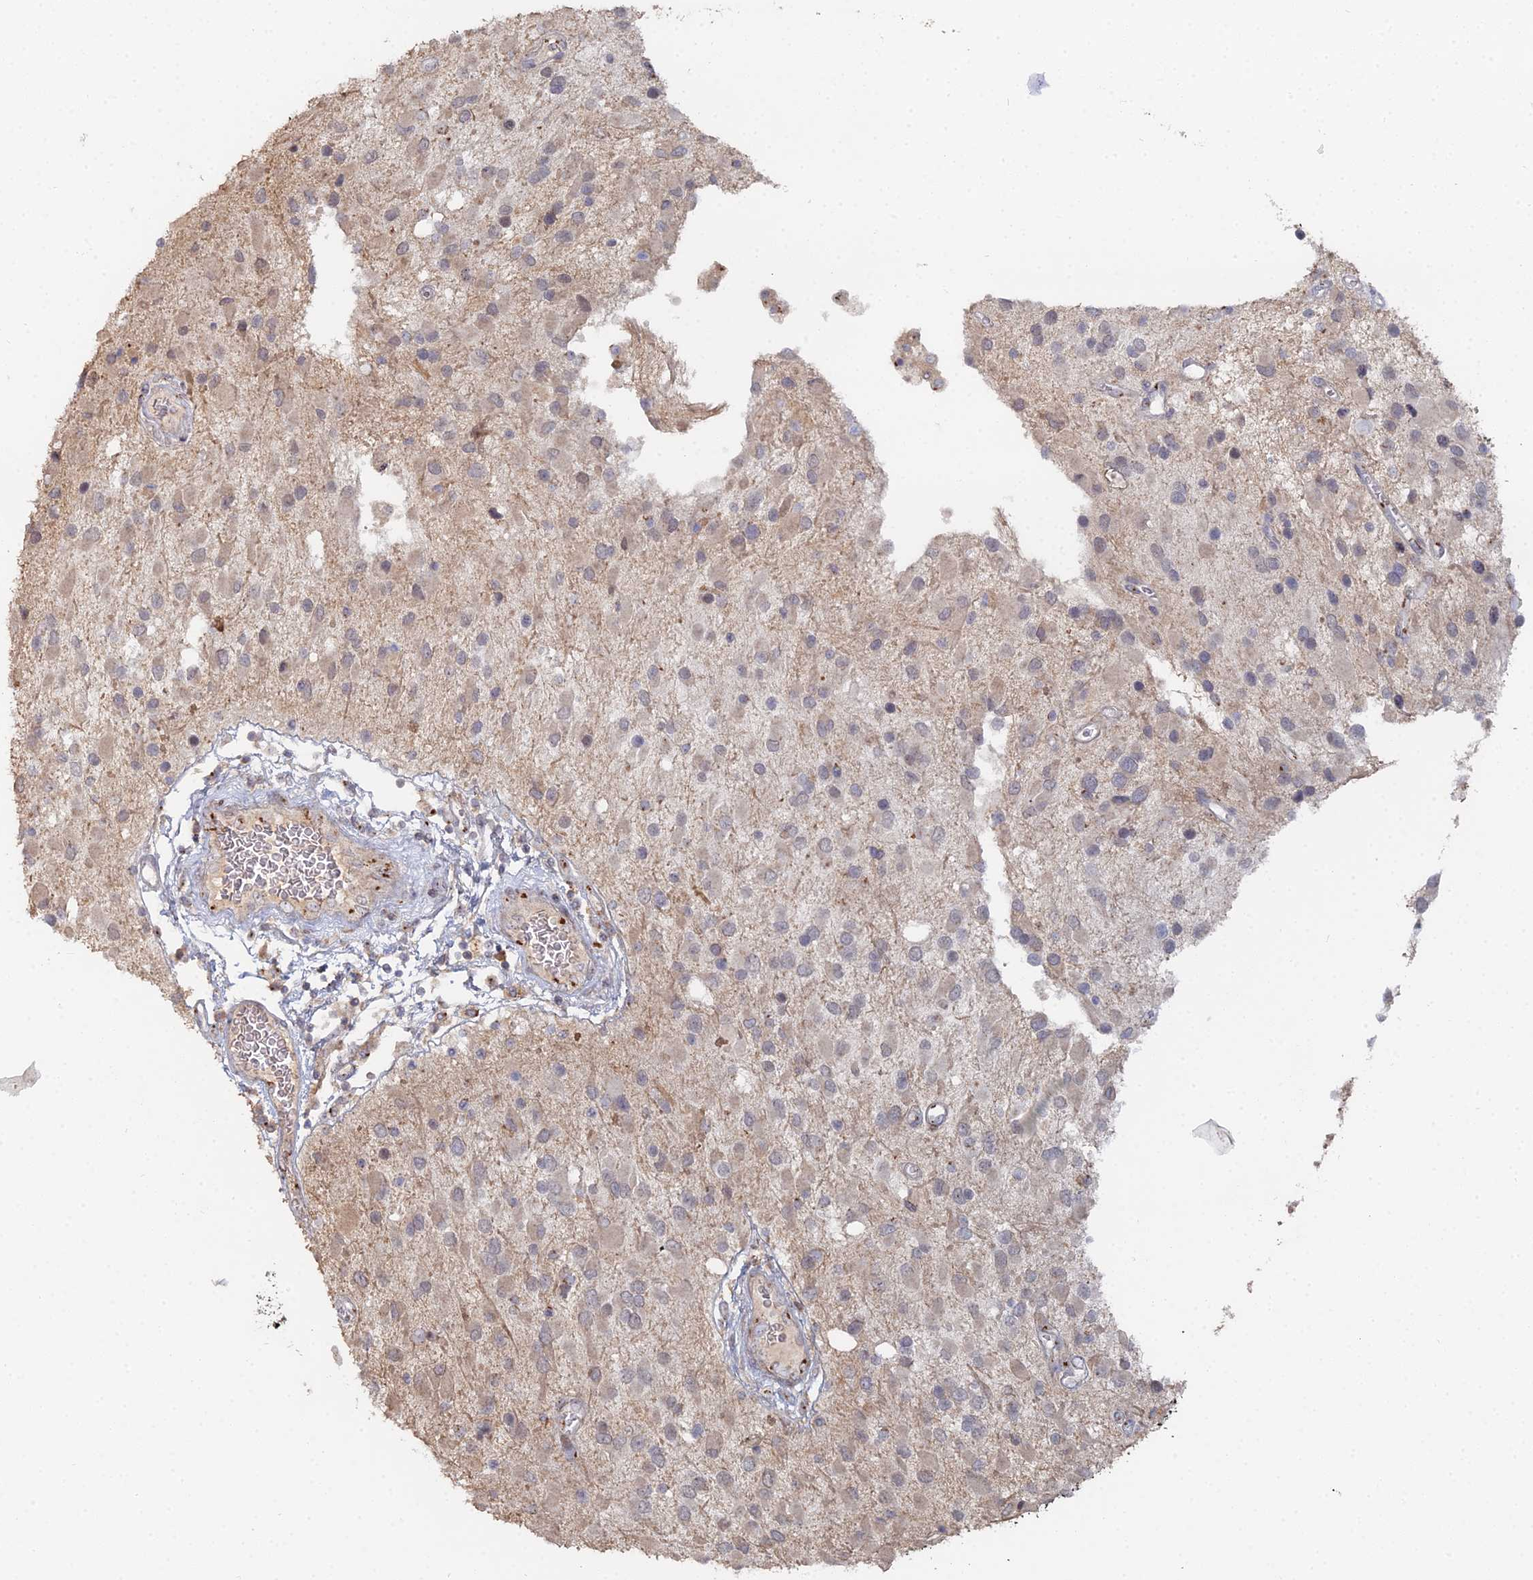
{"staining": {"intensity": "negative", "quantity": "none", "location": "none"}, "tissue": "glioma", "cell_type": "Tumor cells", "image_type": "cancer", "snomed": [{"axis": "morphology", "description": "Glioma, malignant, High grade"}, {"axis": "topography", "description": "Brain"}], "caption": "A high-resolution photomicrograph shows immunohistochemistry (IHC) staining of malignant high-grade glioma, which shows no significant expression in tumor cells.", "gene": "SGMS1", "patient": {"sex": "male", "age": 53}}